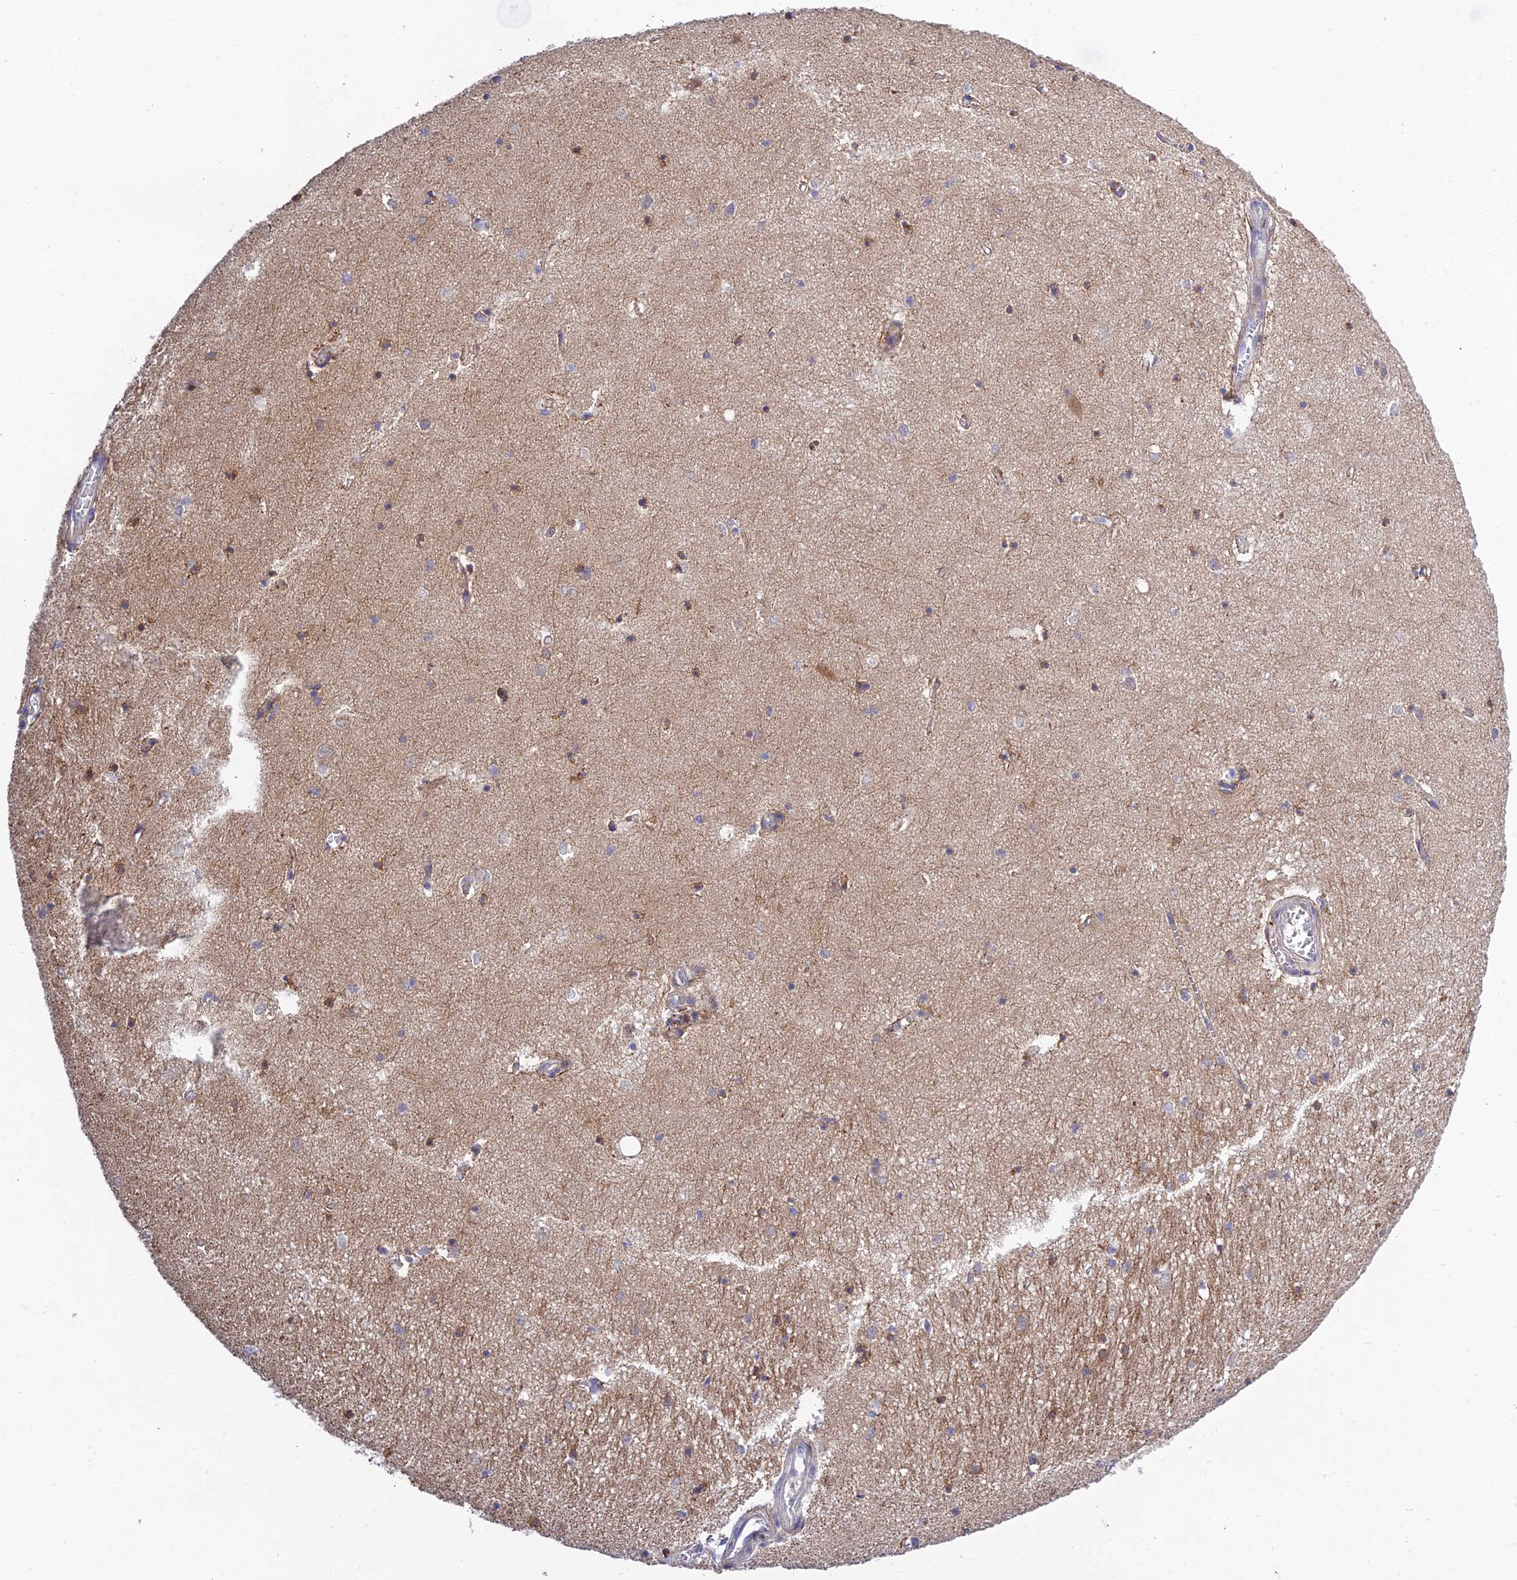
{"staining": {"intensity": "negative", "quantity": "none", "location": "none"}, "tissue": "hippocampus", "cell_type": "Glial cells", "image_type": "normal", "snomed": [{"axis": "morphology", "description": "Normal tissue, NOS"}, {"axis": "topography", "description": "Hippocampus"}], "caption": "The micrograph reveals no significant staining in glial cells of hippocampus.", "gene": "PLEKHG2", "patient": {"sex": "female", "age": 64}}